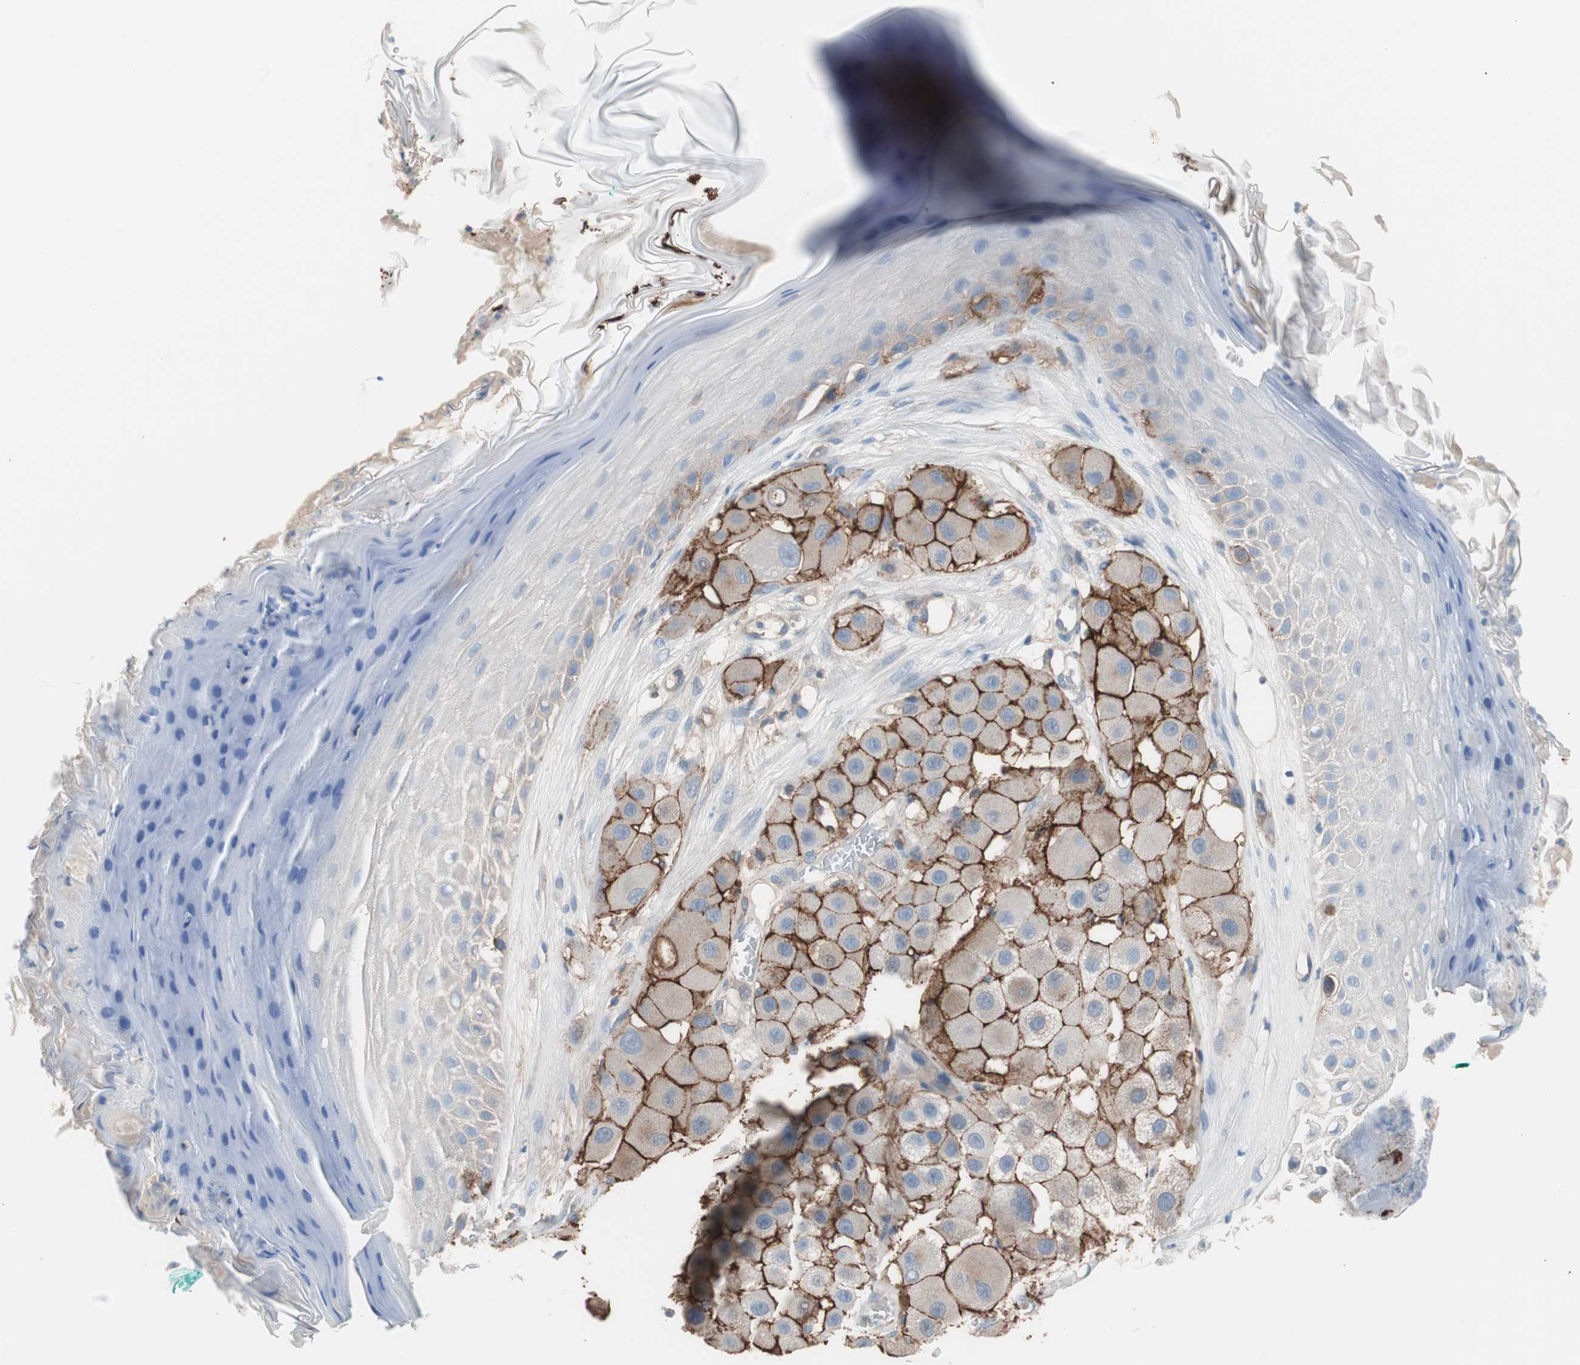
{"staining": {"intensity": "strong", "quantity": ">75%", "location": "cytoplasmic/membranous"}, "tissue": "melanoma", "cell_type": "Tumor cells", "image_type": "cancer", "snomed": [{"axis": "morphology", "description": "Malignant melanoma, NOS"}, {"axis": "topography", "description": "Skin"}], "caption": "A micrograph of melanoma stained for a protein shows strong cytoplasmic/membranous brown staining in tumor cells.", "gene": "CD81", "patient": {"sex": "female", "age": 81}}